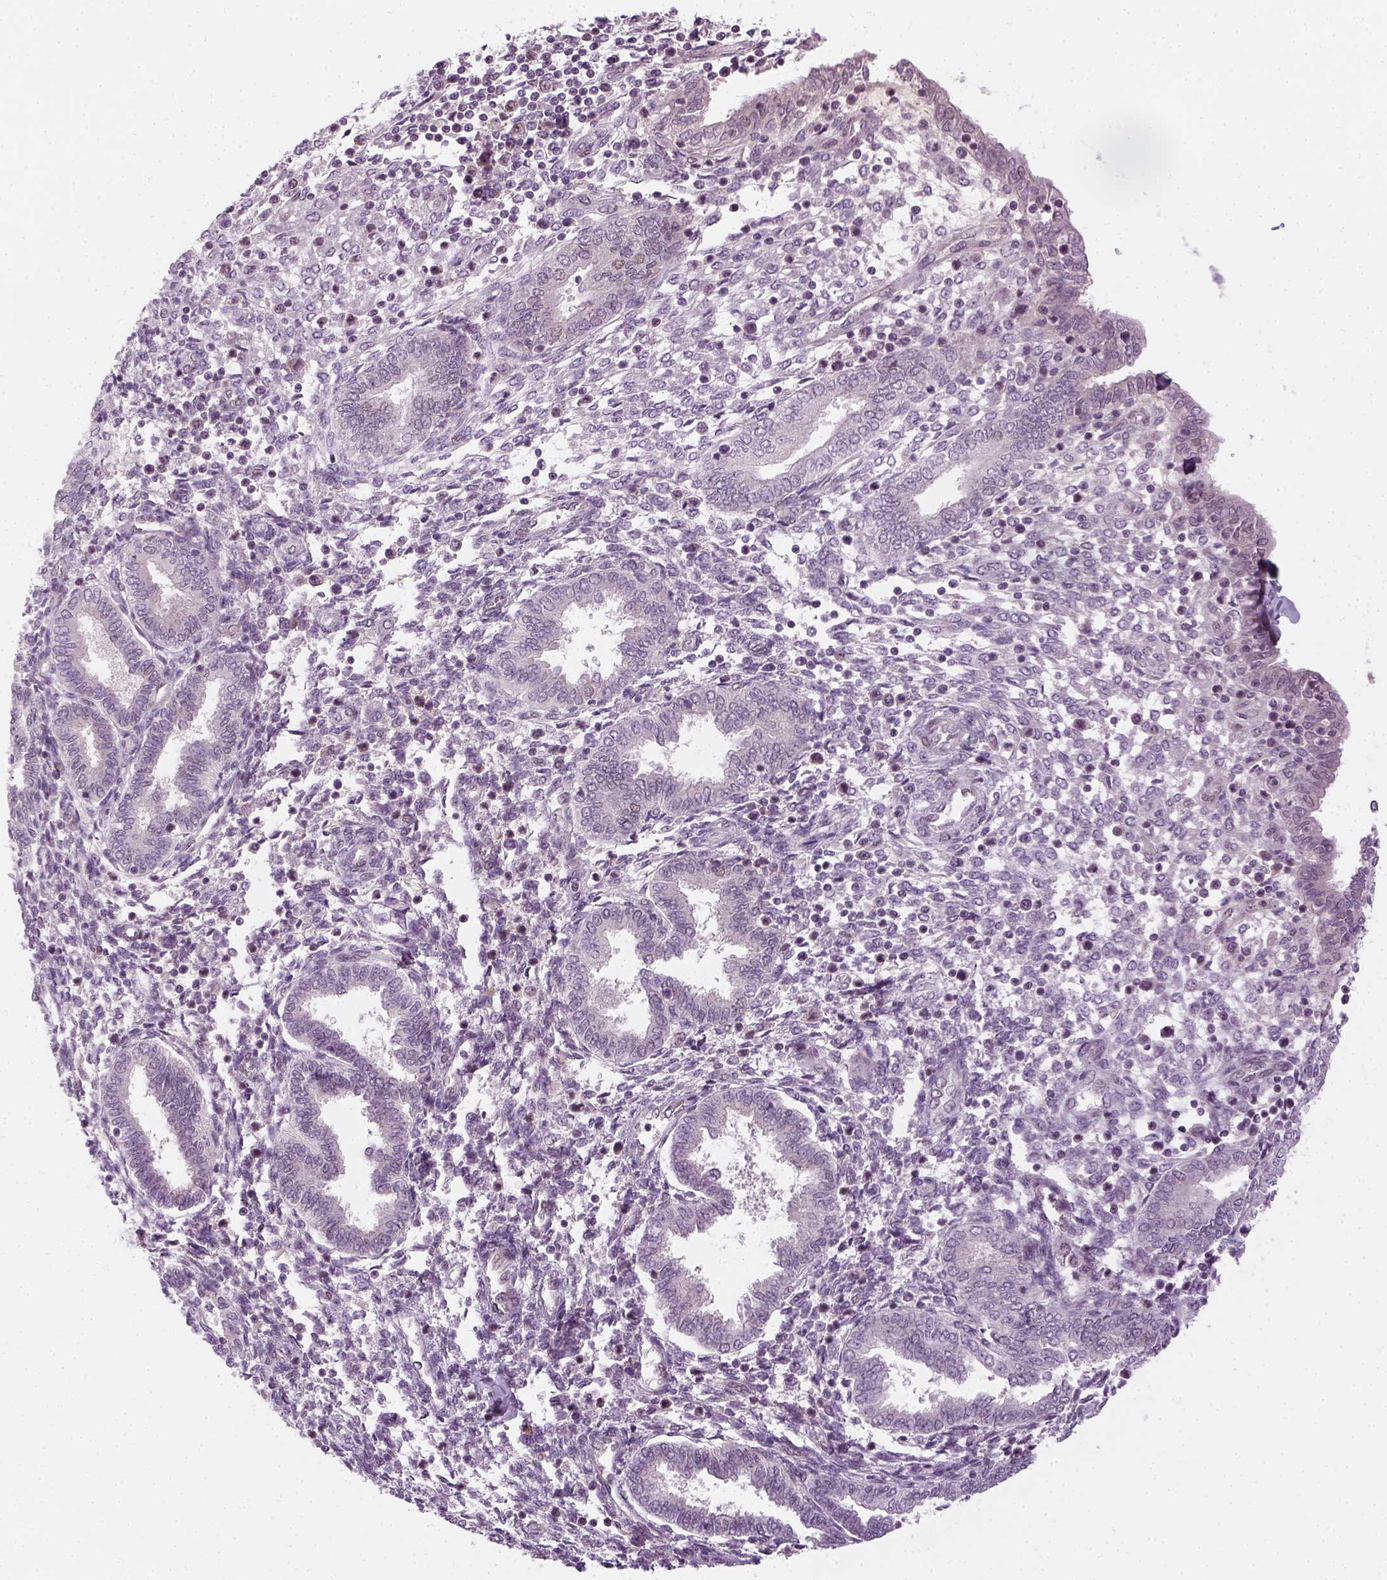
{"staining": {"intensity": "negative", "quantity": "none", "location": "none"}, "tissue": "endometrium", "cell_type": "Cells in endometrial stroma", "image_type": "normal", "snomed": [{"axis": "morphology", "description": "Normal tissue, NOS"}, {"axis": "topography", "description": "Endometrium"}], "caption": "Endometrium stained for a protein using immunohistochemistry exhibits no expression cells in endometrial stroma.", "gene": "MAGEB3", "patient": {"sex": "female", "age": 42}}